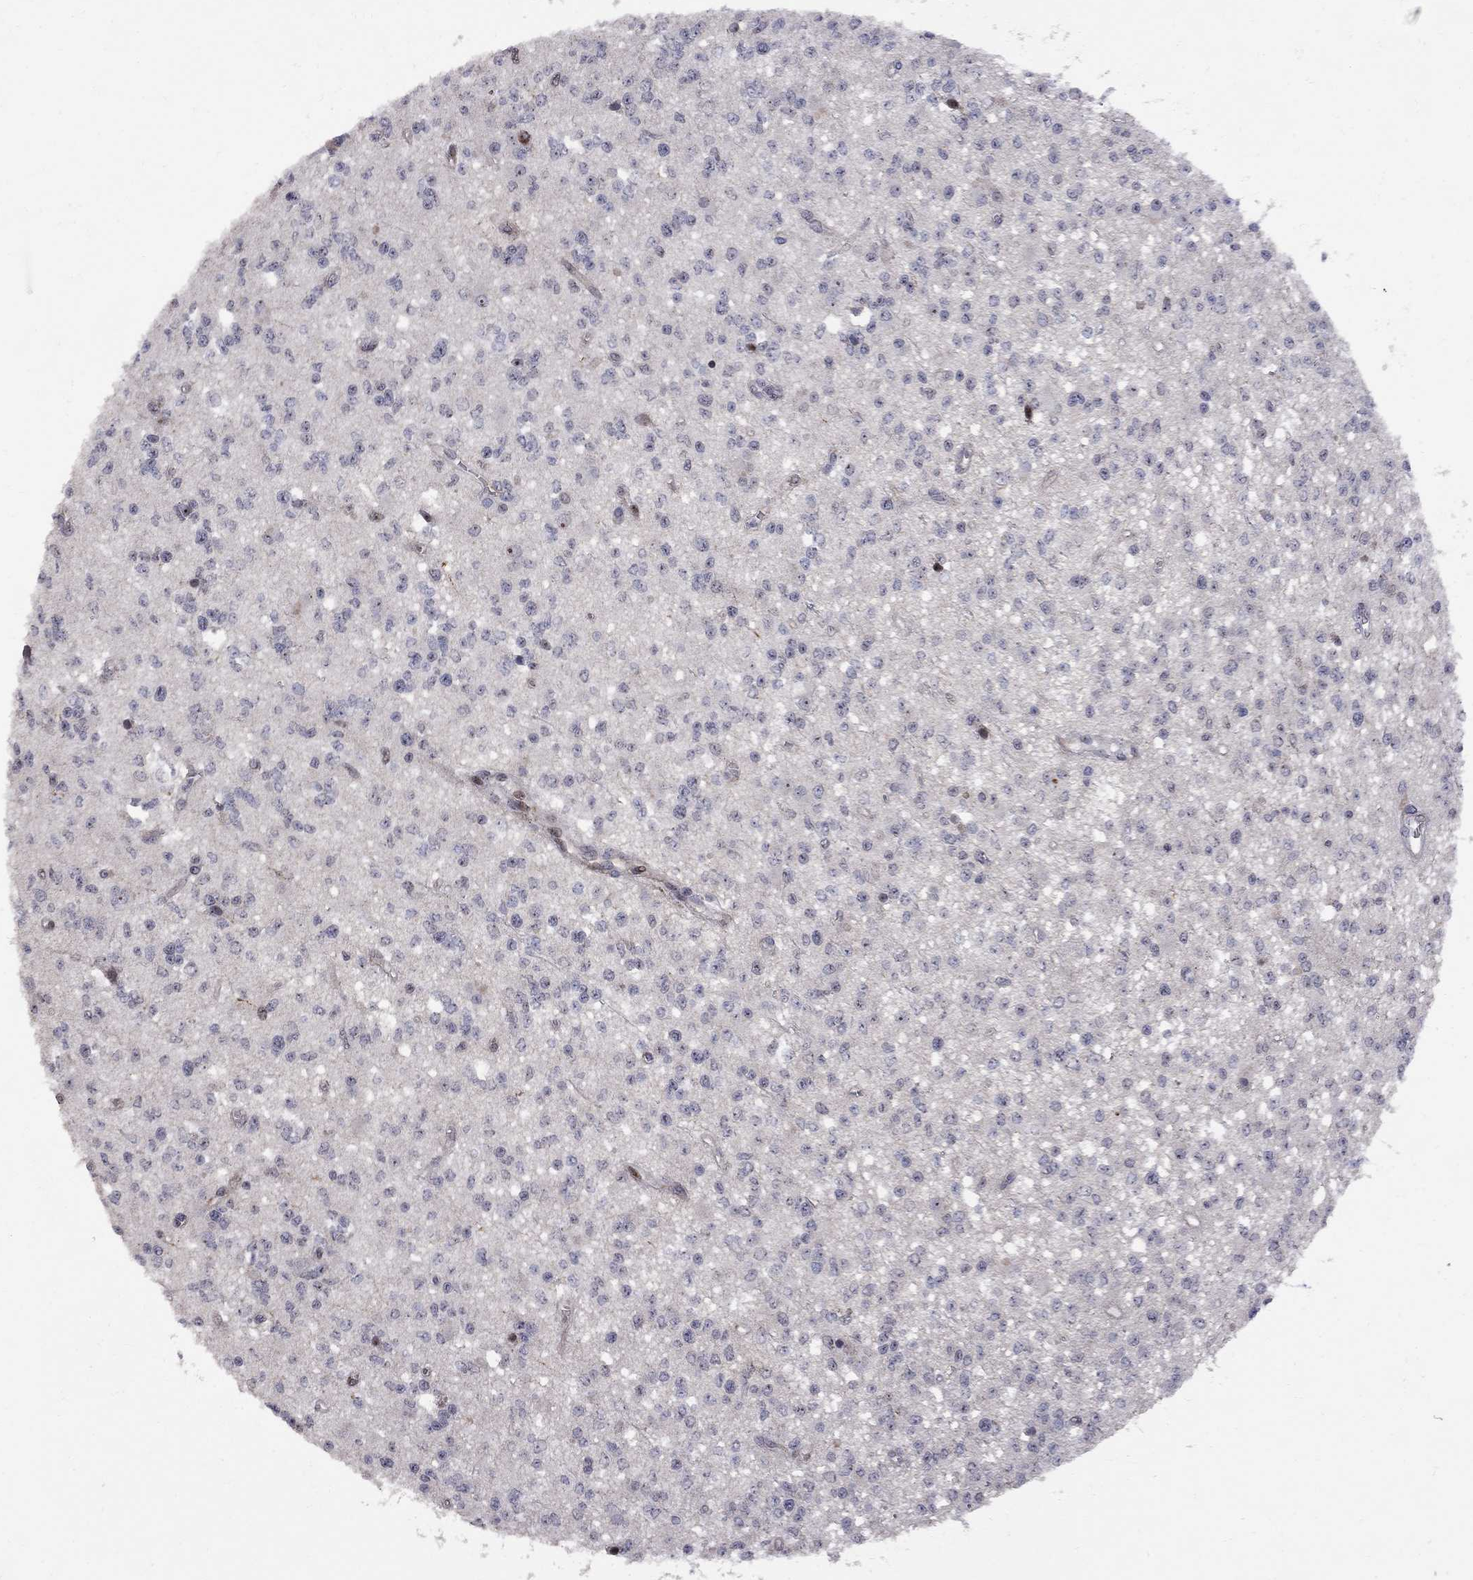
{"staining": {"intensity": "negative", "quantity": "none", "location": "none"}, "tissue": "glioma", "cell_type": "Tumor cells", "image_type": "cancer", "snomed": [{"axis": "morphology", "description": "Glioma, malignant, Low grade"}, {"axis": "topography", "description": "Brain"}], "caption": "There is no significant staining in tumor cells of malignant glioma (low-grade). (Immunohistochemistry, brightfield microscopy, high magnification).", "gene": "DHX33", "patient": {"sex": "female", "age": 45}}